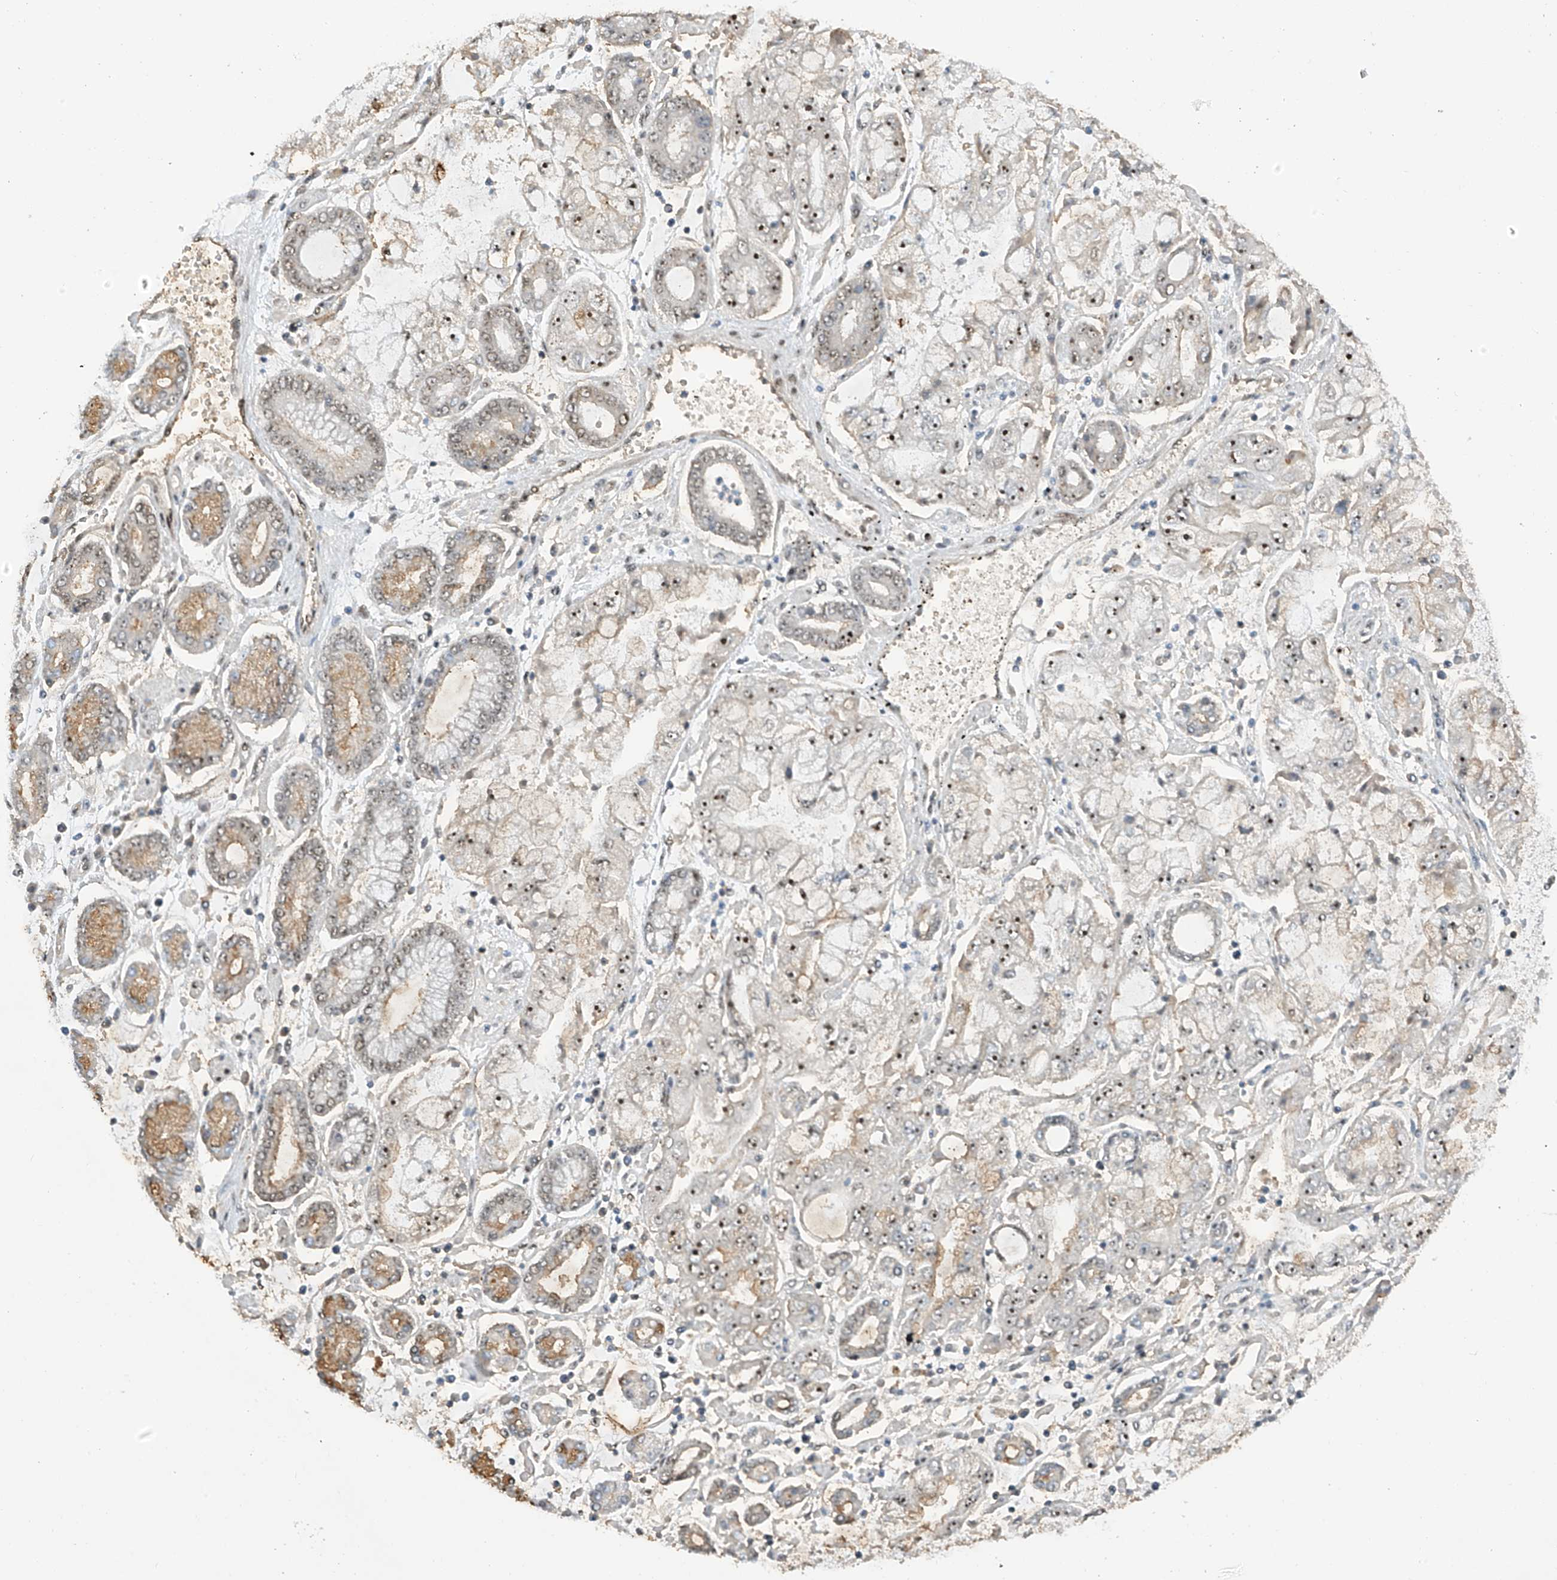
{"staining": {"intensity": "weak", "quantity": "25%-75%", "location": "nuclear"}, "tissue": "stomach cancer", "cell_type": "Tumor cells", "image_type": "cancer", "snomed": [{"axis": "morphology", "description": "Adenocarcinoma, NOS"}, {"axis": "topography", "description": "Stomach"}], "caption": "Immunohistochemical staining of human adenocarcinoma (stomach) shows low levels of weak nuclear protein positivity in approximately 25%-75% of tumor cells.", "gene": "C1orf131", "patient": {"sex": "male", "age": 76}}